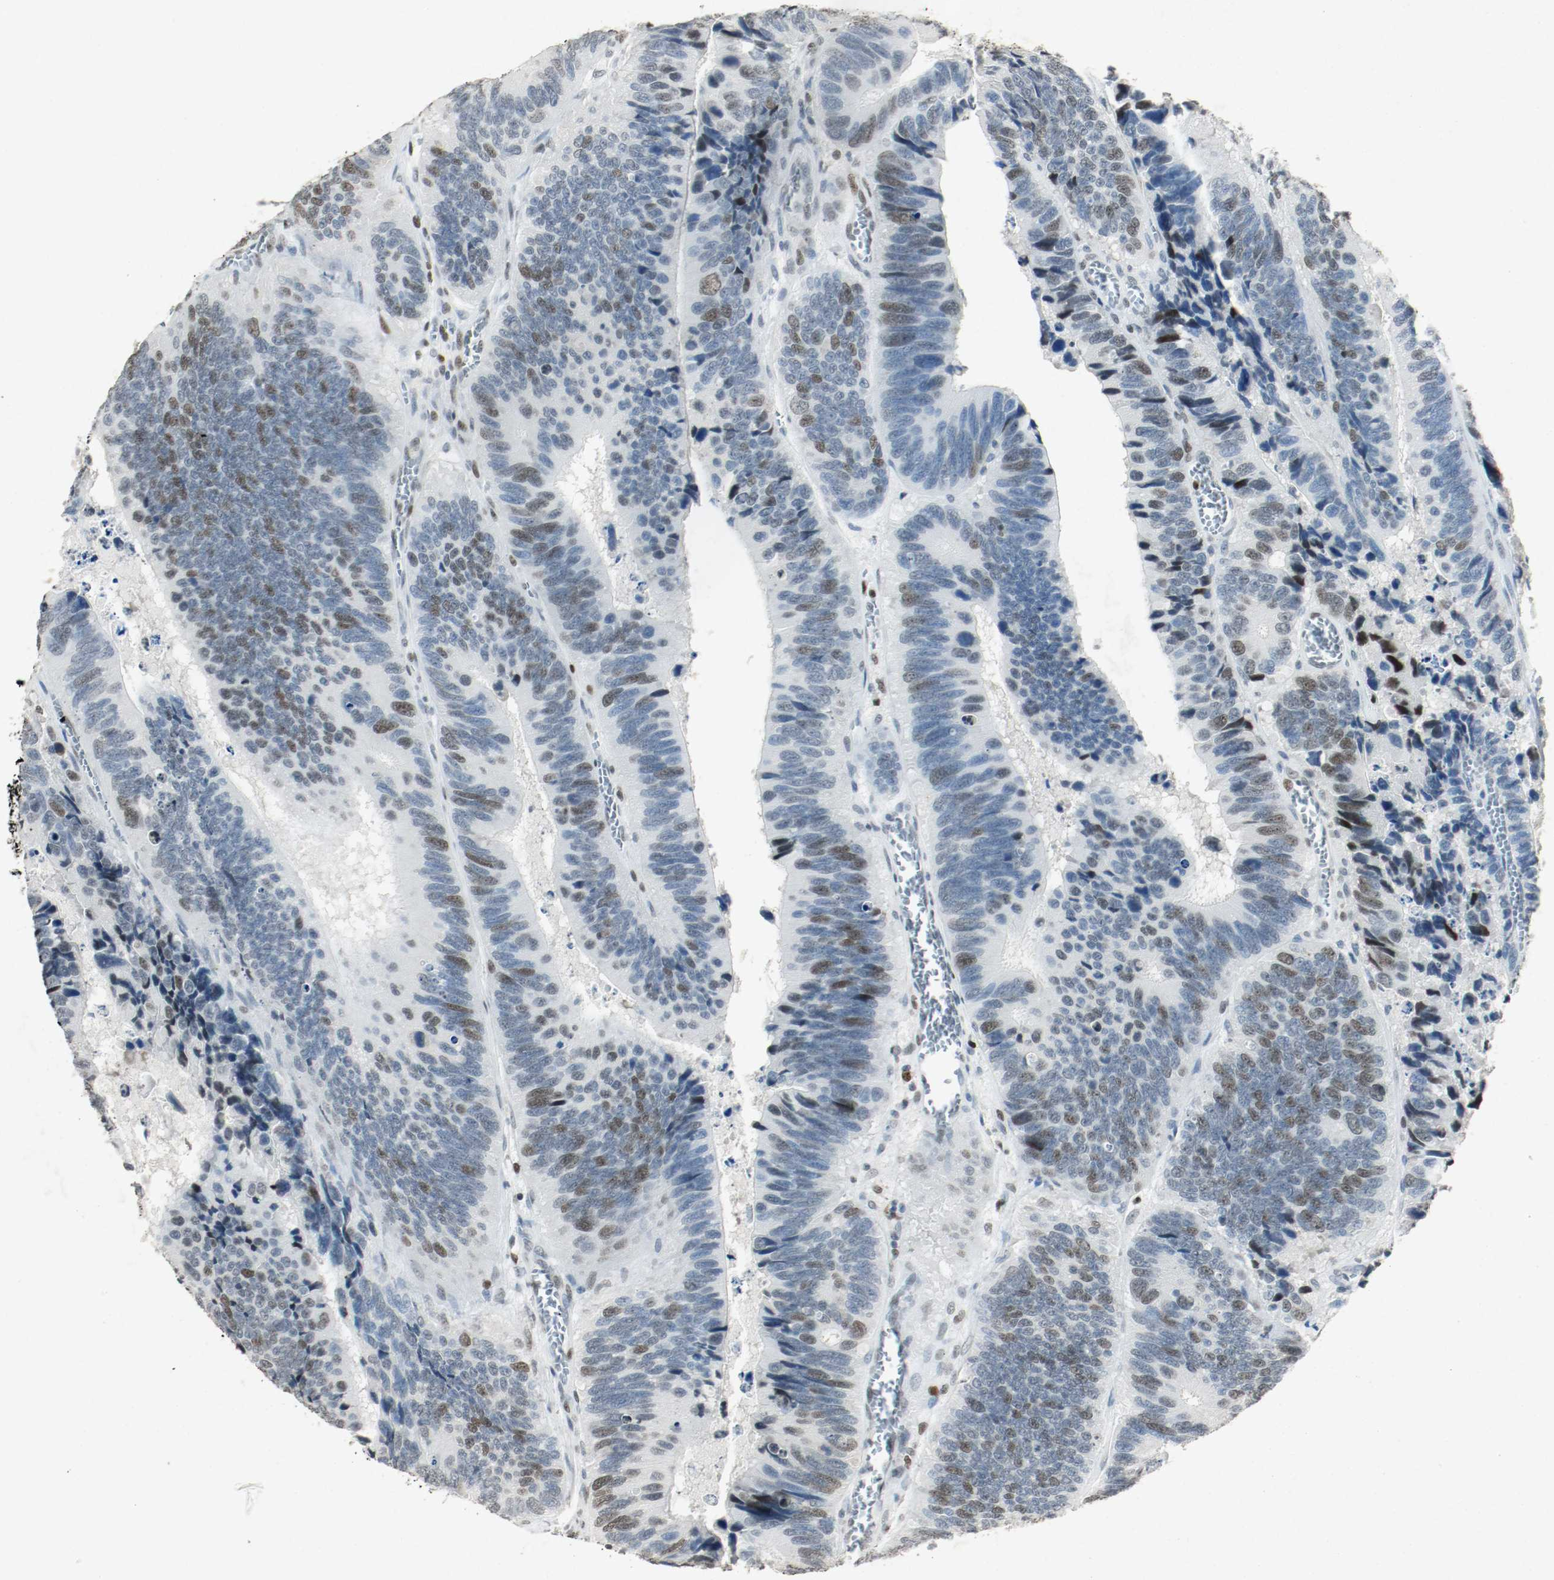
{"staining": {"intensity": "moderate", "quantity": "25%-75%", "location": "nuclear"}, "tissue": "colorectal cancer", "cell_type": "Tumor cells", "image_type": "cancer", "snomed": [{"axis": "morphology", "description": "Adenocarcinoma, NOS"}, {"axis": "topography", "description": "Colon"}], "caption": "The photomicrograph exhibits staining of adenocarcinoma (colorectal), revealing moderate nuclear protein positivity (brown color) within tumor cells.", "gene": "DNMT1", "patient": {"sex": "male", "age": 72}}